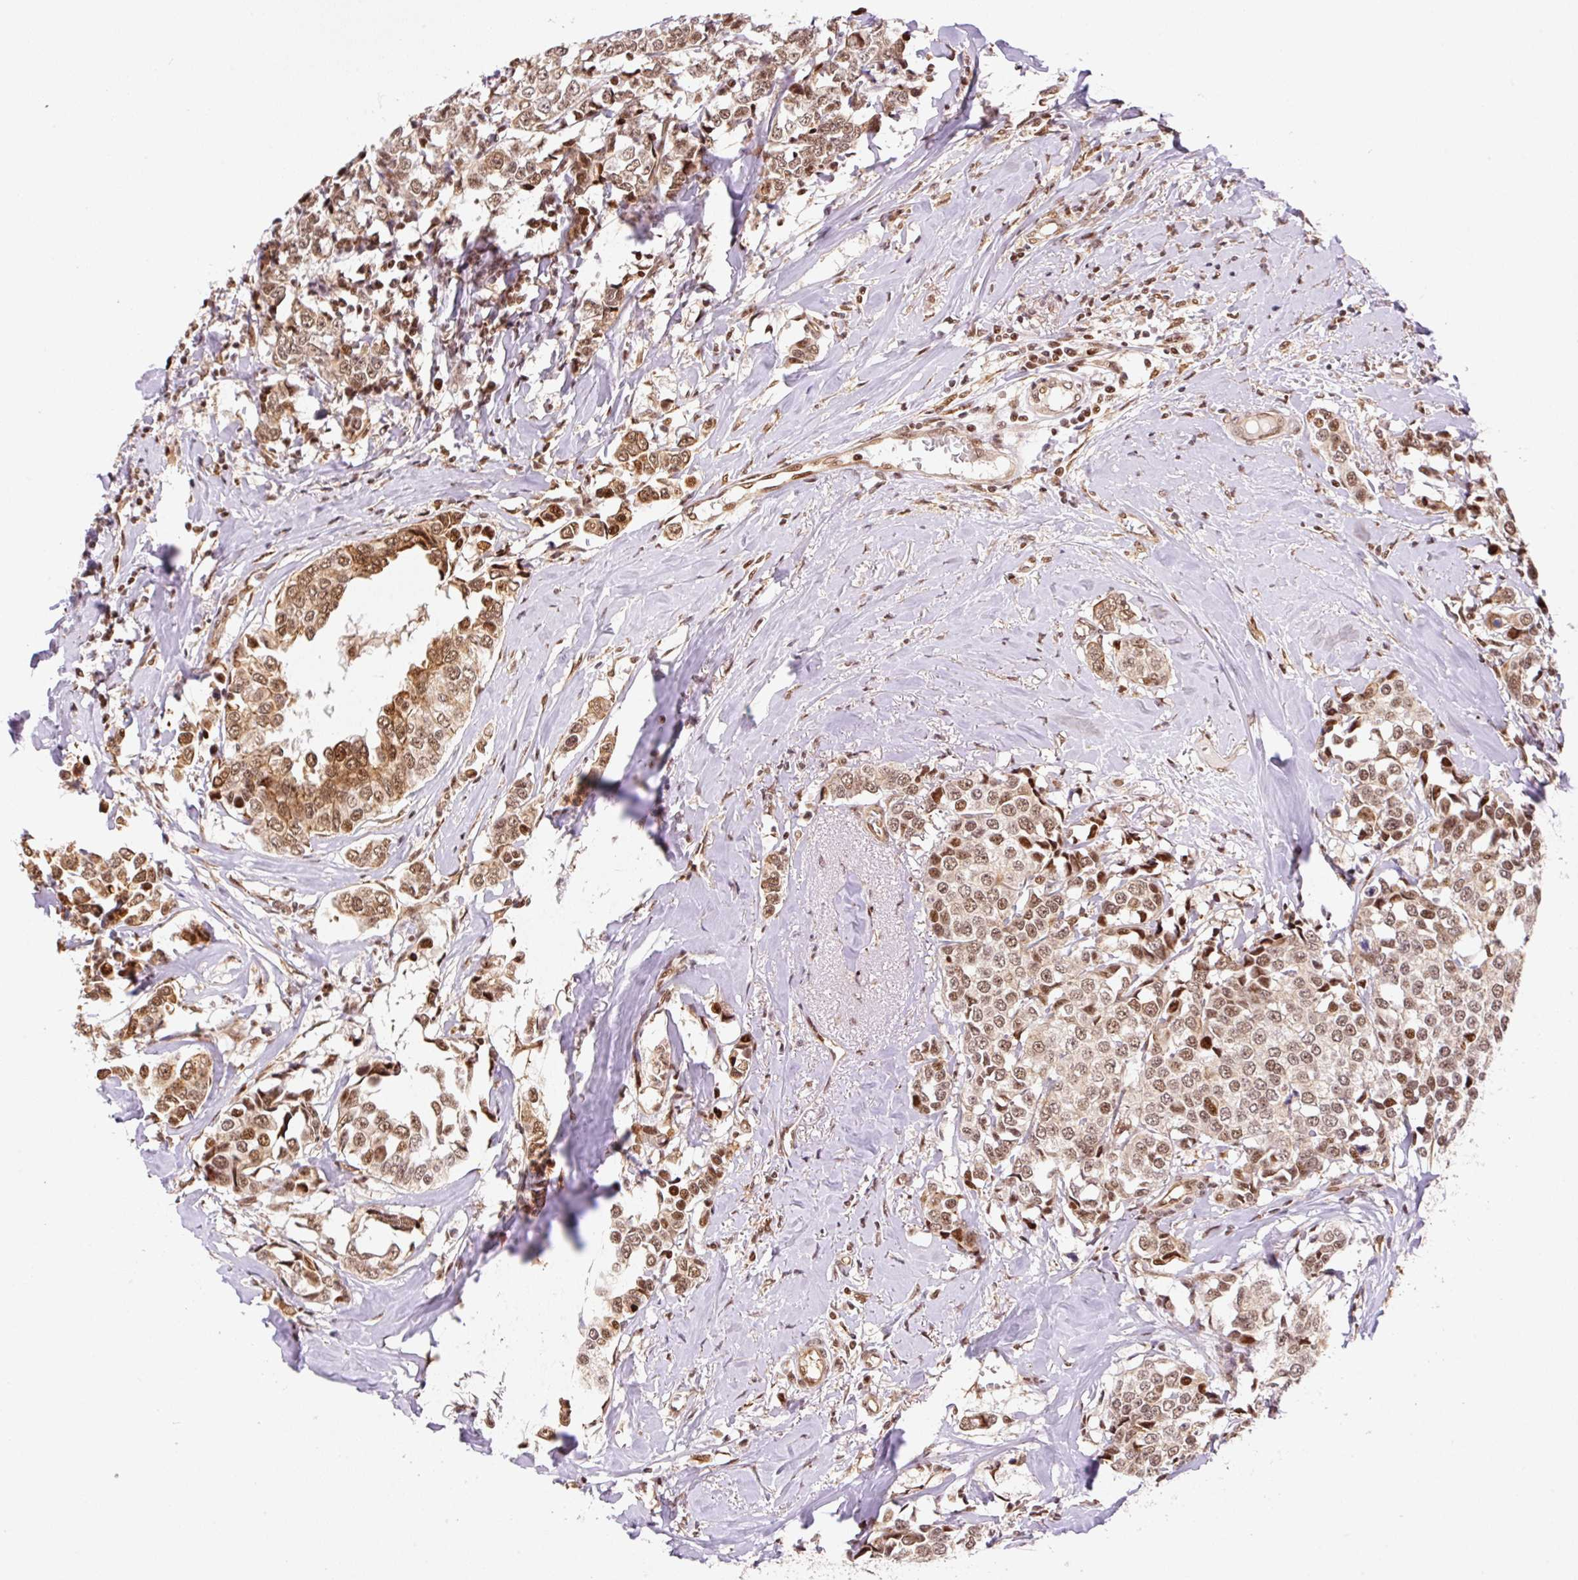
{"staining": {"intensity": "moderate", "quantity": ">75%", "location": "cytoplasmic/membranous,nuclear"}, "tissue": "breast cancer", "cell_type": "Tumor cells", "image_type": "cancer", "snomed": [{"axis": "morphology", "description": "Duct carcinoma"}, {"axis": "topography", "description": "Breast"}], "caption": "This histopathology image shows breast cancer (invasive ductal carcinoma) stained with IHC to label a protein in brown. The cytoplasmic/membranous and nuclear of tumor cells show moderate positivity for the protein. Nuclei are counter-stained blue.", "gene": "INTS8", "patient": {"sex": "female", "age": 80}}